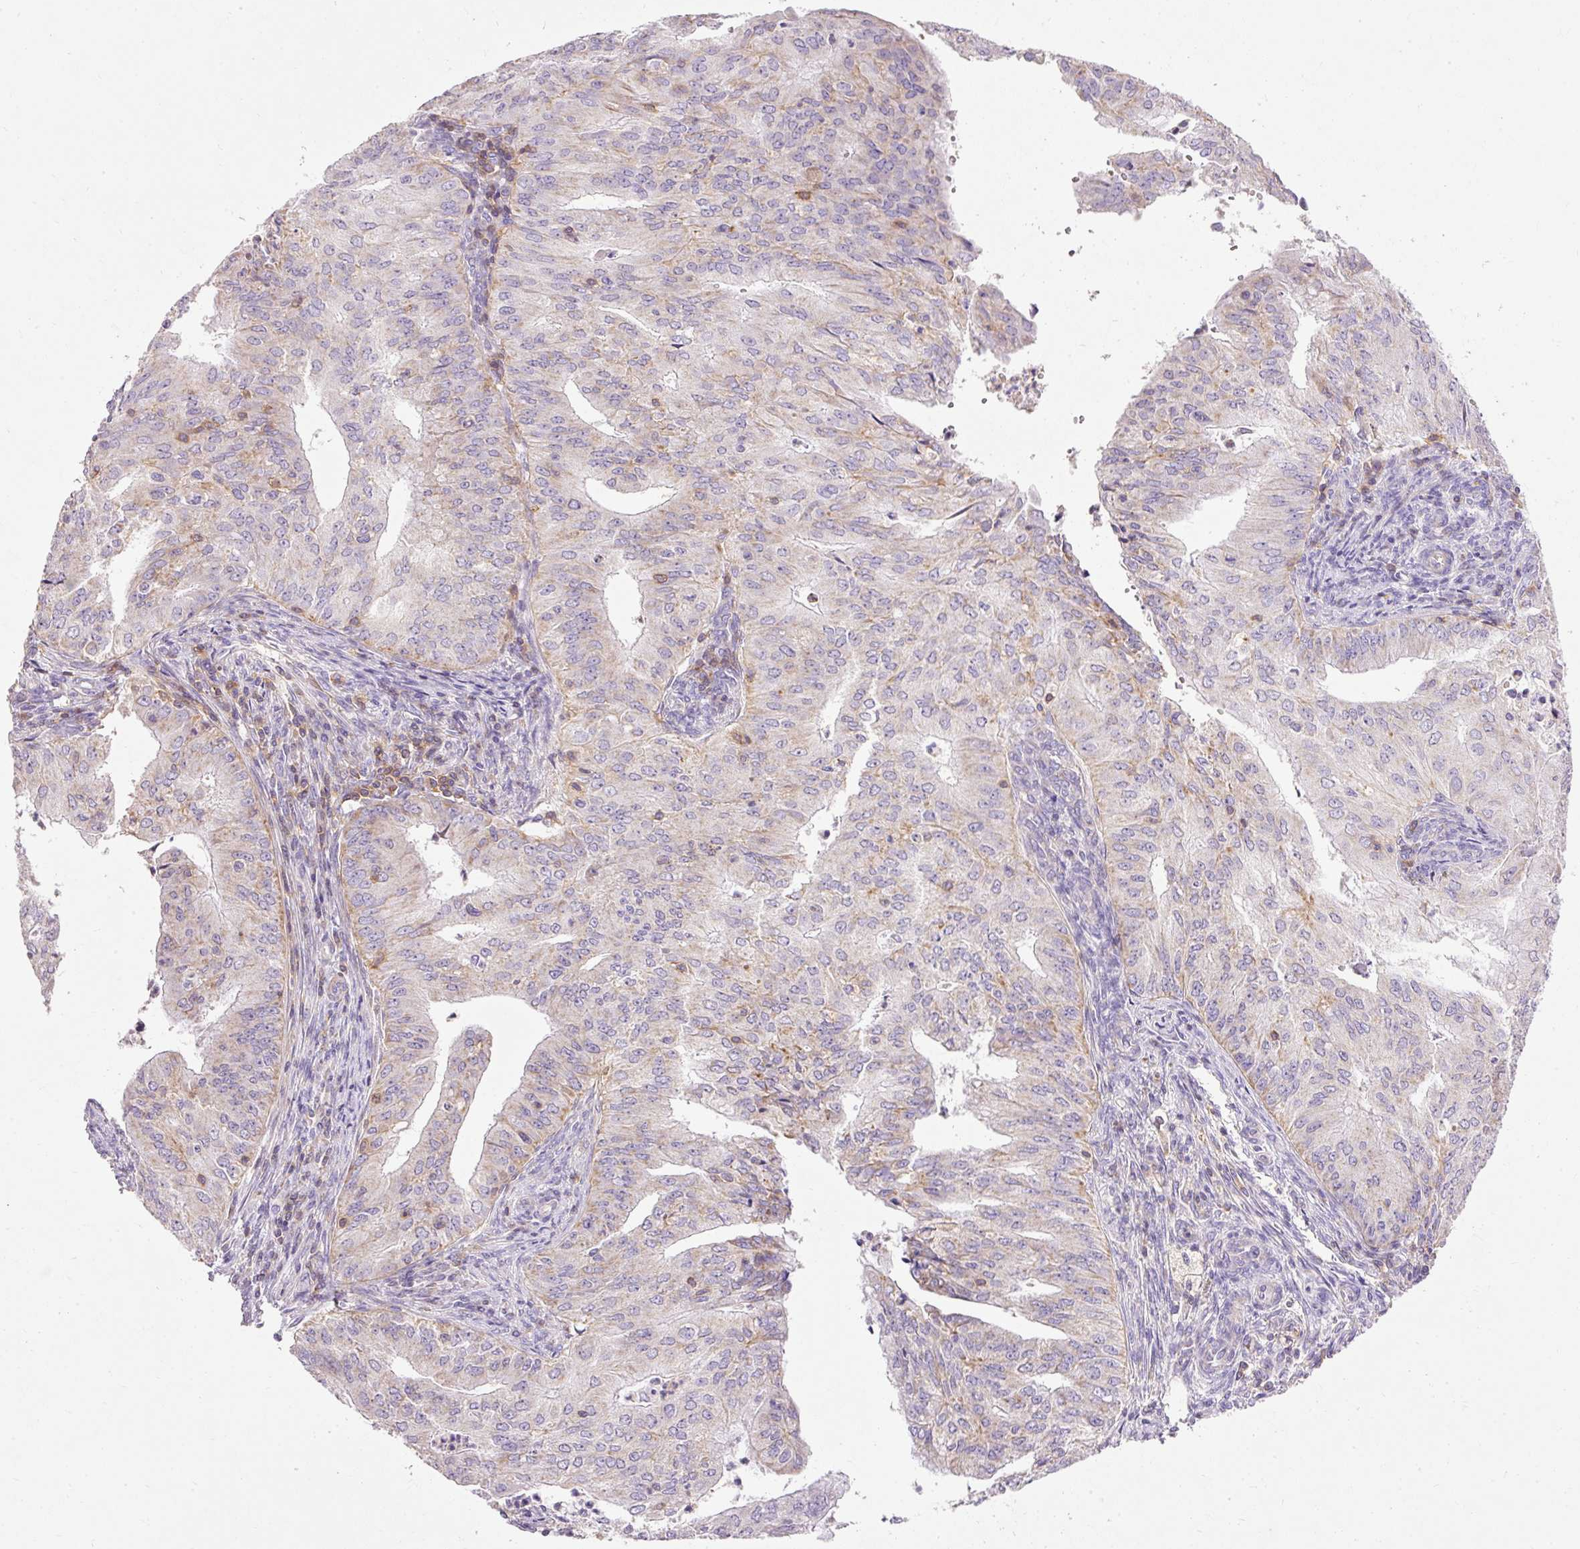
{"staining": {"intensity": "negative", "quantity": "none", "location": "none"}, "tissue": "endometrial cancer", "cell_type": "Tumor cells", "image_type": "cancer", "snomed": [{"axis": "morphology", "description": "Adenocarcinoma, NOS"}, {"axis": "topography", "description": "Endometrium"}], "caption": "A micrograph of adenocarcinoma (endometrial) stained for a protein exhibits no brown staining in tumor cells. Nuclei are stained in blue.", "gene": "IMMT", "patient": {"sex": "female", "age": 50}}